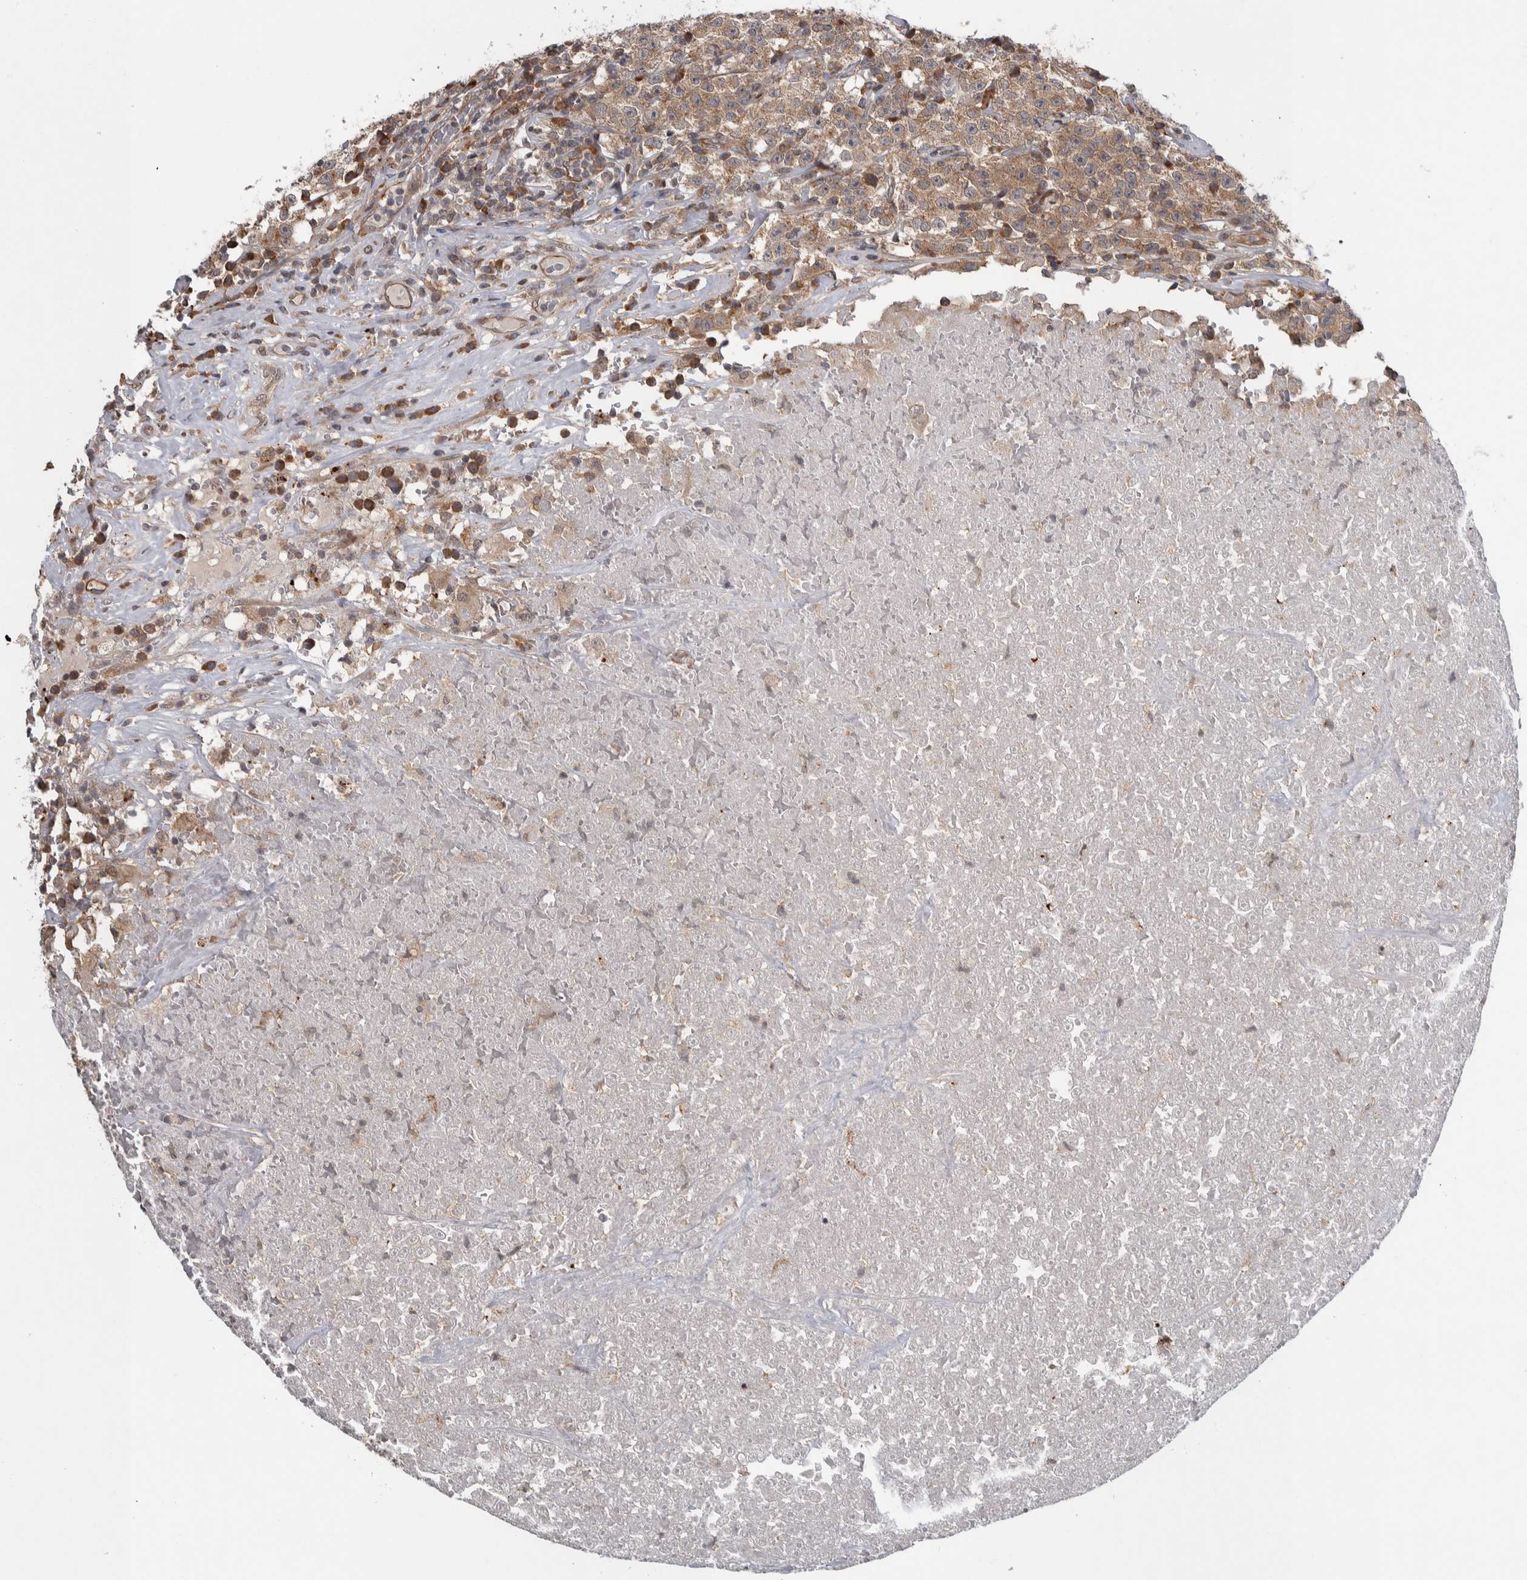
{"staining": {"intensity": "weak", "quantity": ">75%", "location": "cytoplasmic/membranous"}, "tissue": "testis cancer", "cell_type": "Tumor cells", "image_type": "cancer", "snomed": [{"axis": "morphology", "description": "Seminoma, NOS"}, {"axis": "topography", "description": "Testis"}], "caption": "Testis cancer stained for a protein (brown) demonstrates weak cytoplasmic/membranous positive positivity in approximately >75% of tumor cells.", "gene": "TBC1D31", "patient": {"sex": "male", "age": 22}}